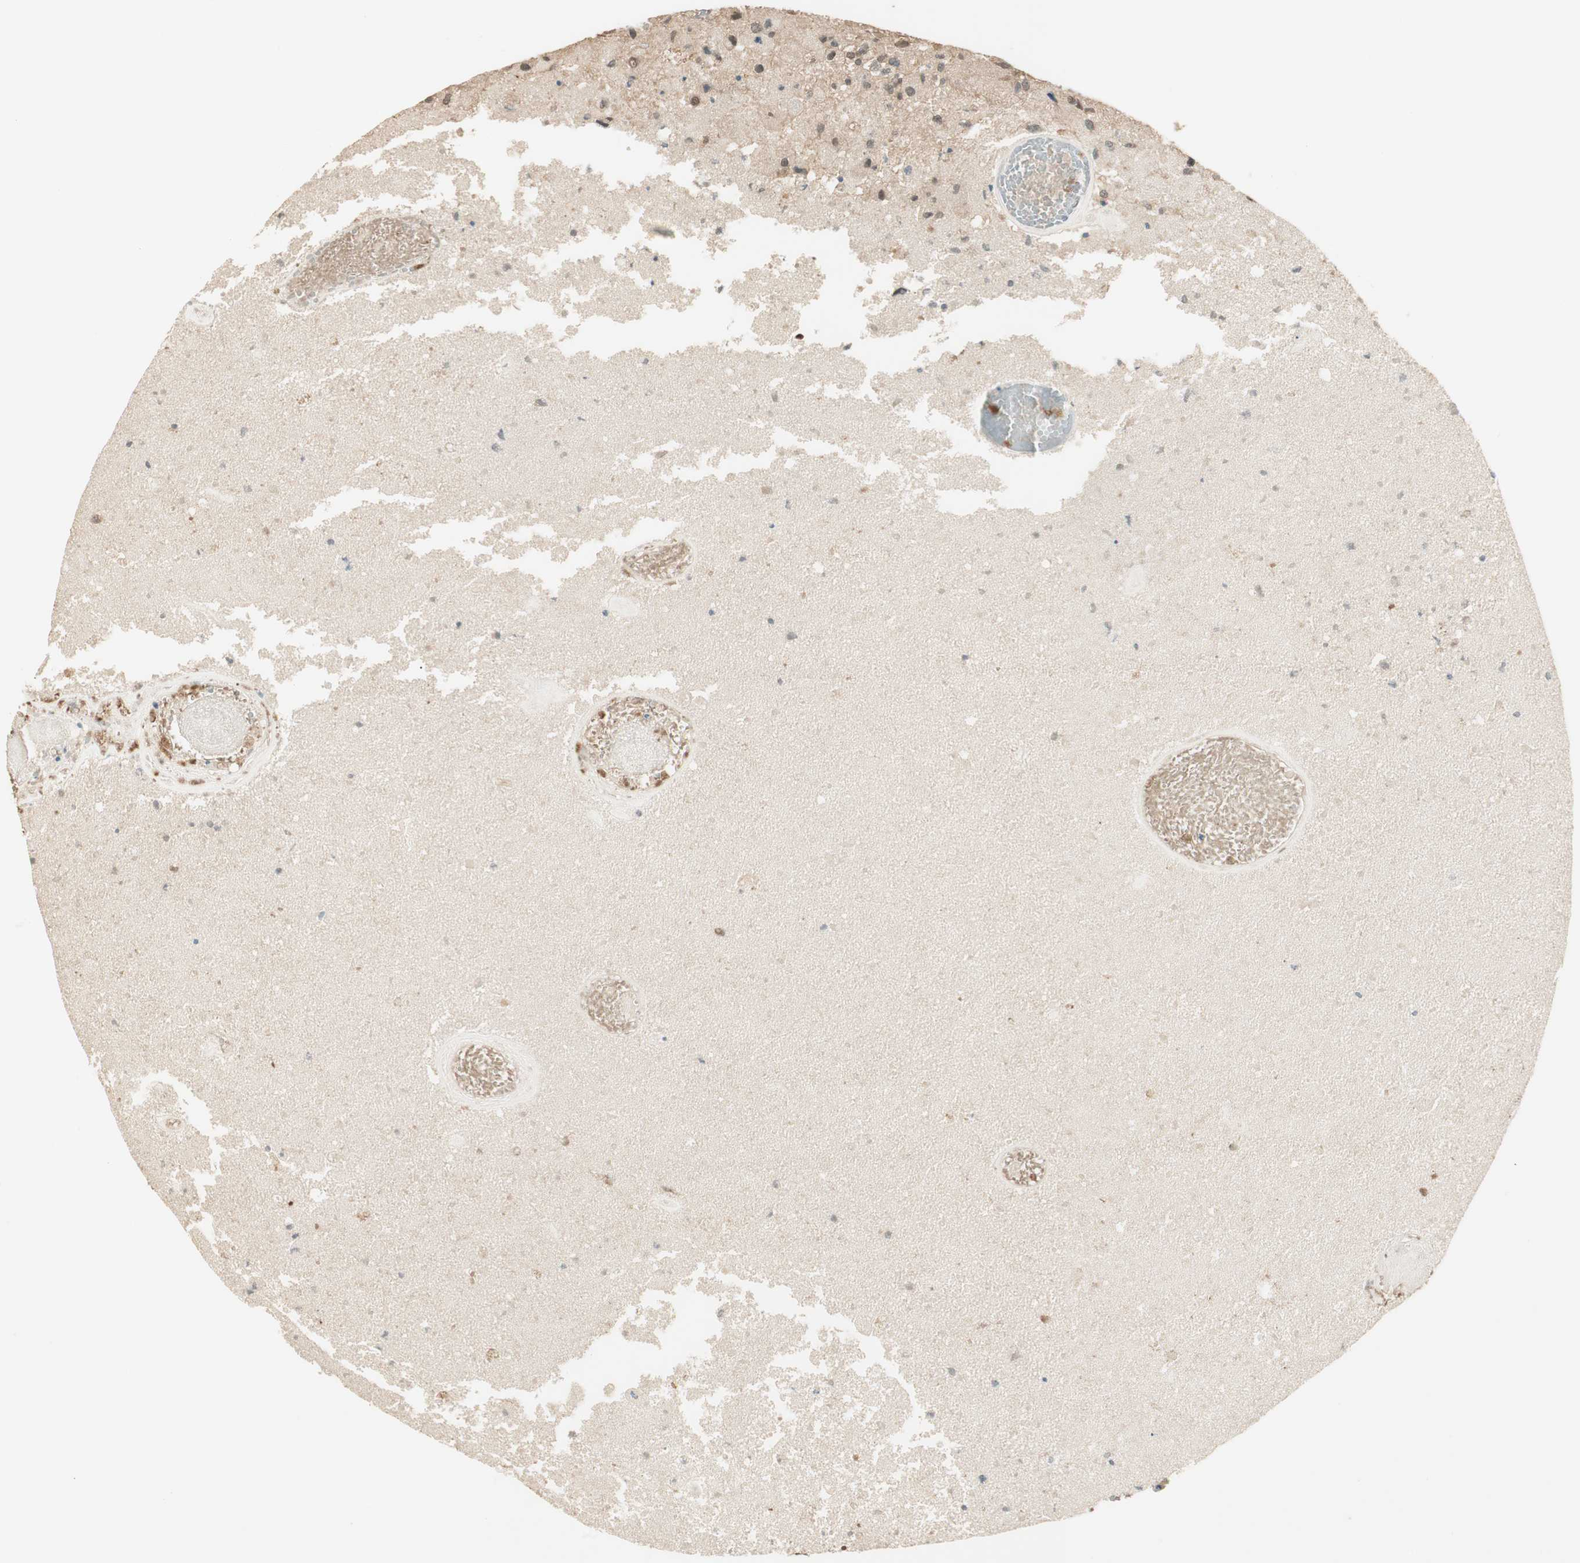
{"staining": {"intensity": "weak", "quantity": "25%-75%", "location": "cytoplasmic/membranous"}, "tissue": "glioma", "cell_type": "Tumor cells", "image_type": "cancer", "snomed": [{"axis": "morphology", "description": "Normal tissue, NOS"}, {"axis": "morphology", "description": "Glioma, malignant, High grade"}, {"axis": "topography", "description": "Cerebral cortex"}], "caption": "Malignant high-grade glioma stained with immunohistochemistry (IHC) shows weak cytoplasmic/membranous staining in about 25%-75% of tumor cells.", "gene": "USP5", "patient": {"sex": "male", "age": 77}}